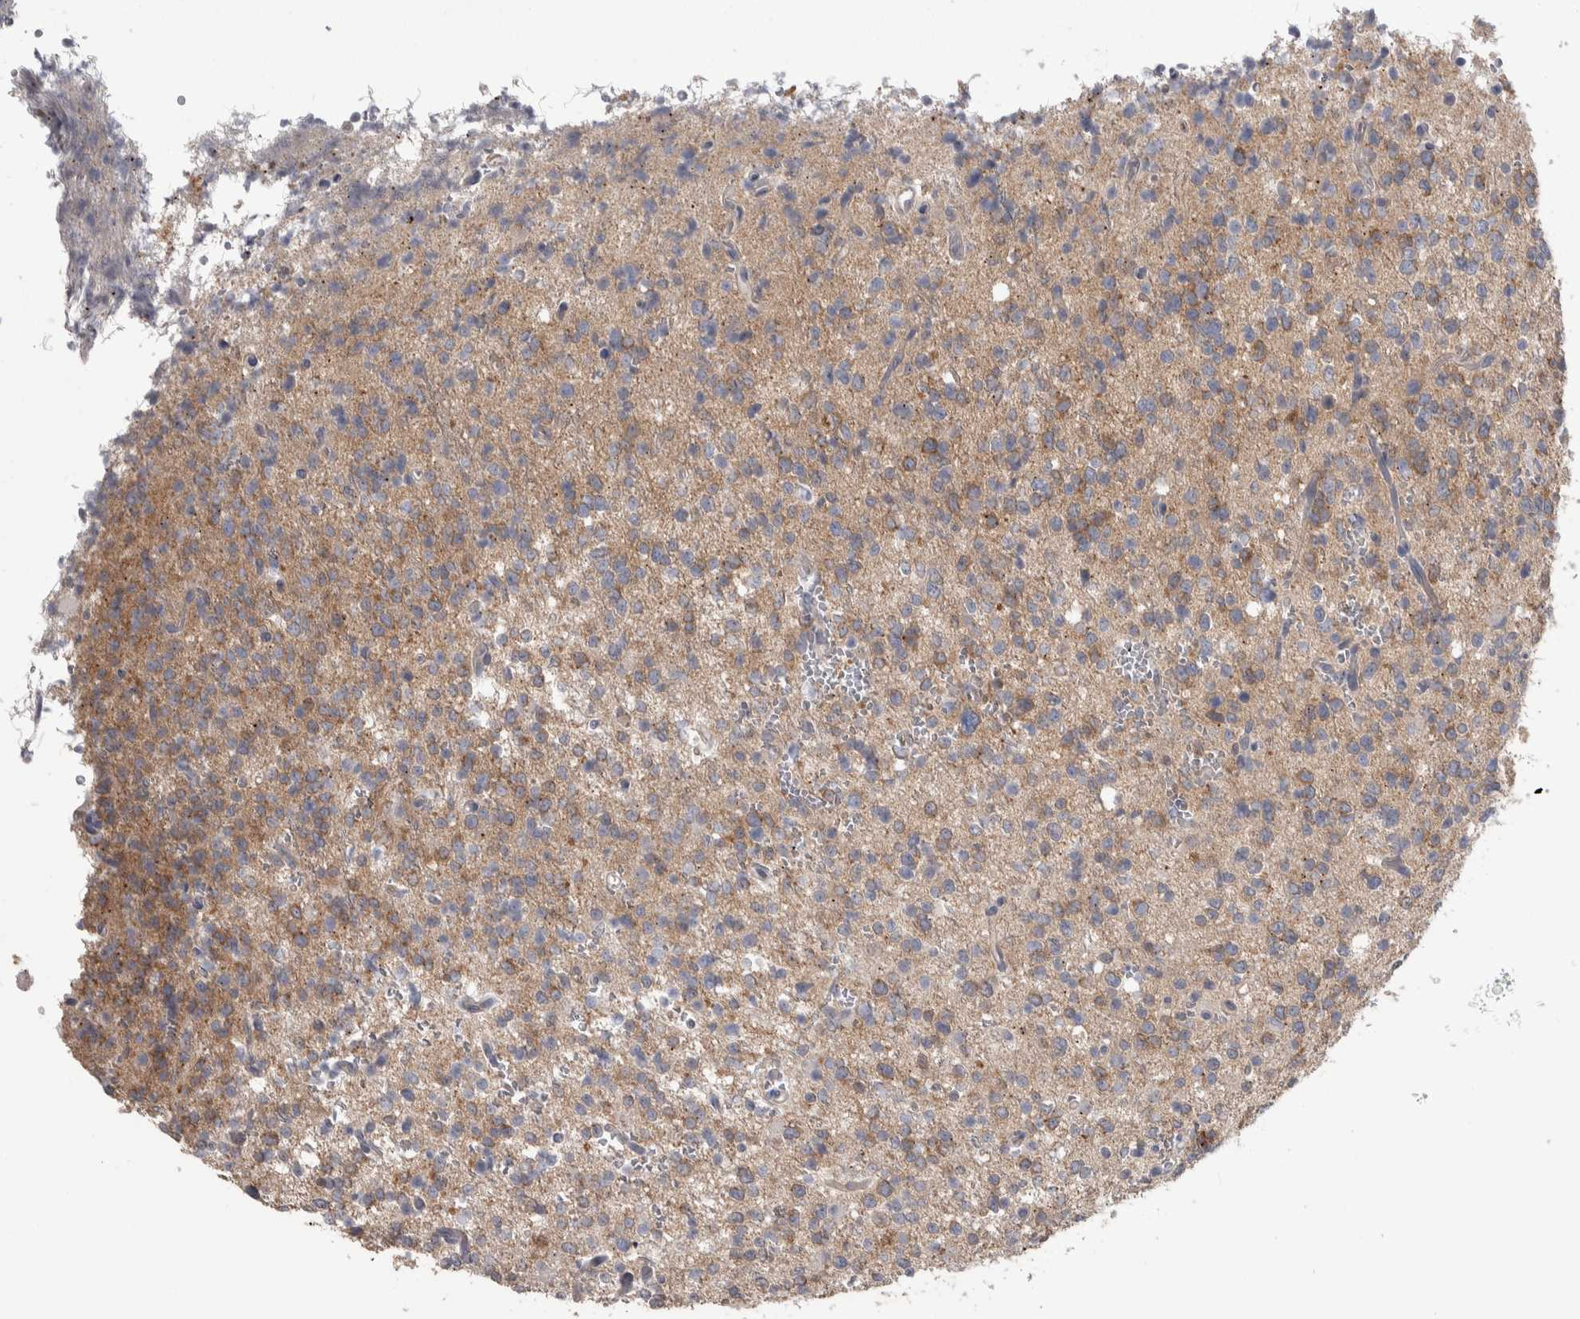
{"staining": {"intensity": "weak", "quantity": ">75%", "location": "cytoplasmic/membranous"}, "tissue": "glioma", "cell_type": "Tumor cells", "image_type": "cancer", "snomed": [{"axis": "morphology", "description": "Glioma, malignant, High grade"}, {"axis": "topography", "description": "Brain"}], "caption": "DAB immunohistochemical staining of human glioma reveals weak cytoplasmic/membranous protein positivity in approximately >75% of tumor cells.", "gene": "GPHN", "patient": {"sex": "female", "age": 62}}